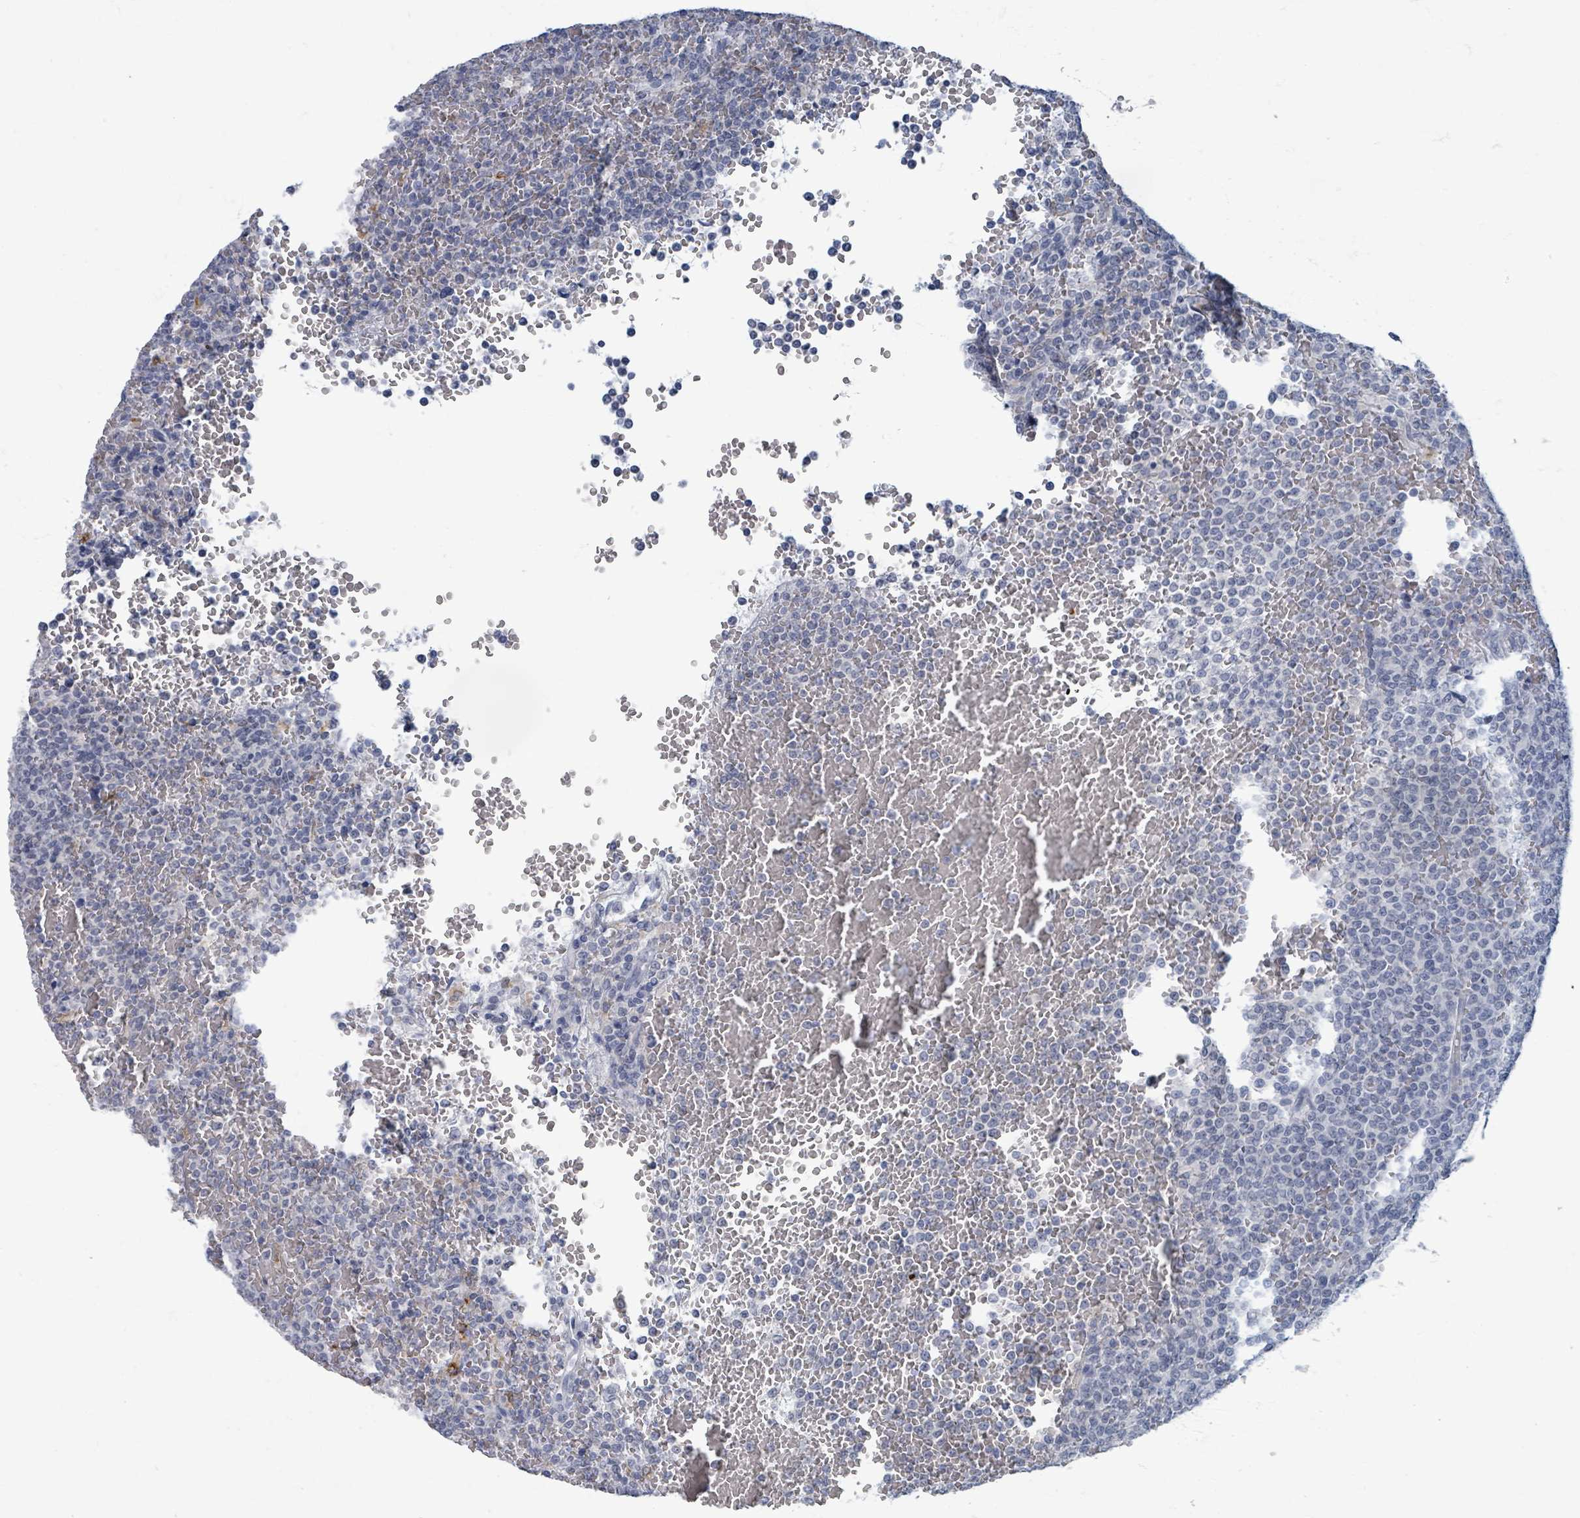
{"staining": {"intensity": "negative", "quantity": "none", "location": "none"}, "tissue": "lymphoma", "cell_type": "Tumor cells", "image_type": "cancer", "snomed": [{"axis": "morphology", "description": "Malignant lymphoma, non-Hodgkin's type, Low grade"}, {"axis": "topography", "description": "Spleen"}], "caption": "This is a micrograph of IHC staining of low-grade malignant lymphoma, non-Hodgkin's type, which shows no staining in tumor cells.", "gene": "WNT11", "patient": {"sex": "male", "age": 60}}